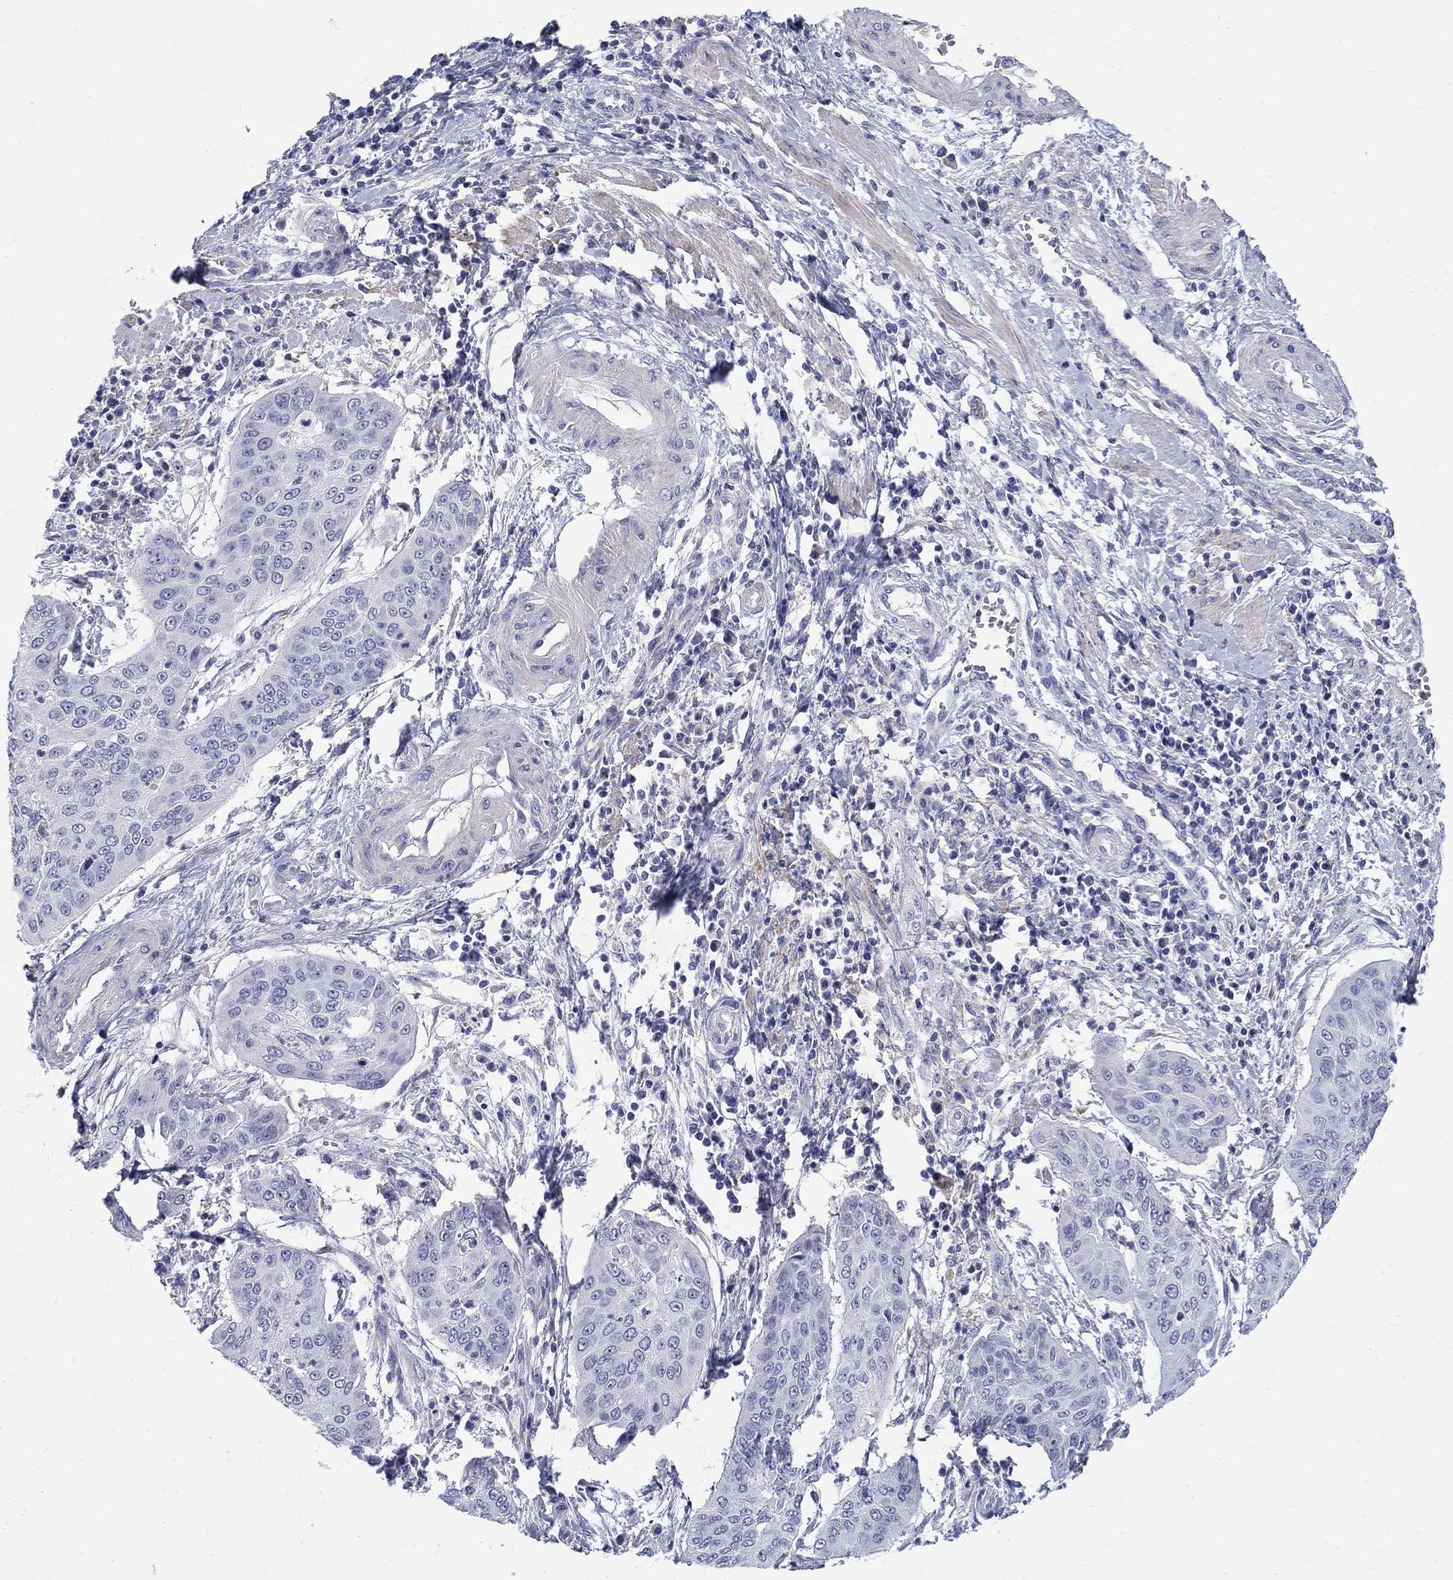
{"staining": {"intensity": "negative", "quantity": "none", "location": "none"}, "tissue": "cervical cancer", "cell_type": "Tumor cells", "image_type": "cancer", "snomed": [{"axis": "morphology", "description": "Squamous cell carcinoma, NOS"}, {"axis": "topography", "description": "Cervix"}], "caption": "DAB (3,3'-diaminobenzidine) immunohistochemical staining of human squamous cell carcinoma (cervical) shows no significant staining in tumor cells.", "gene": "ABCA4", "patient": {"sex": "female", "age": 39}}